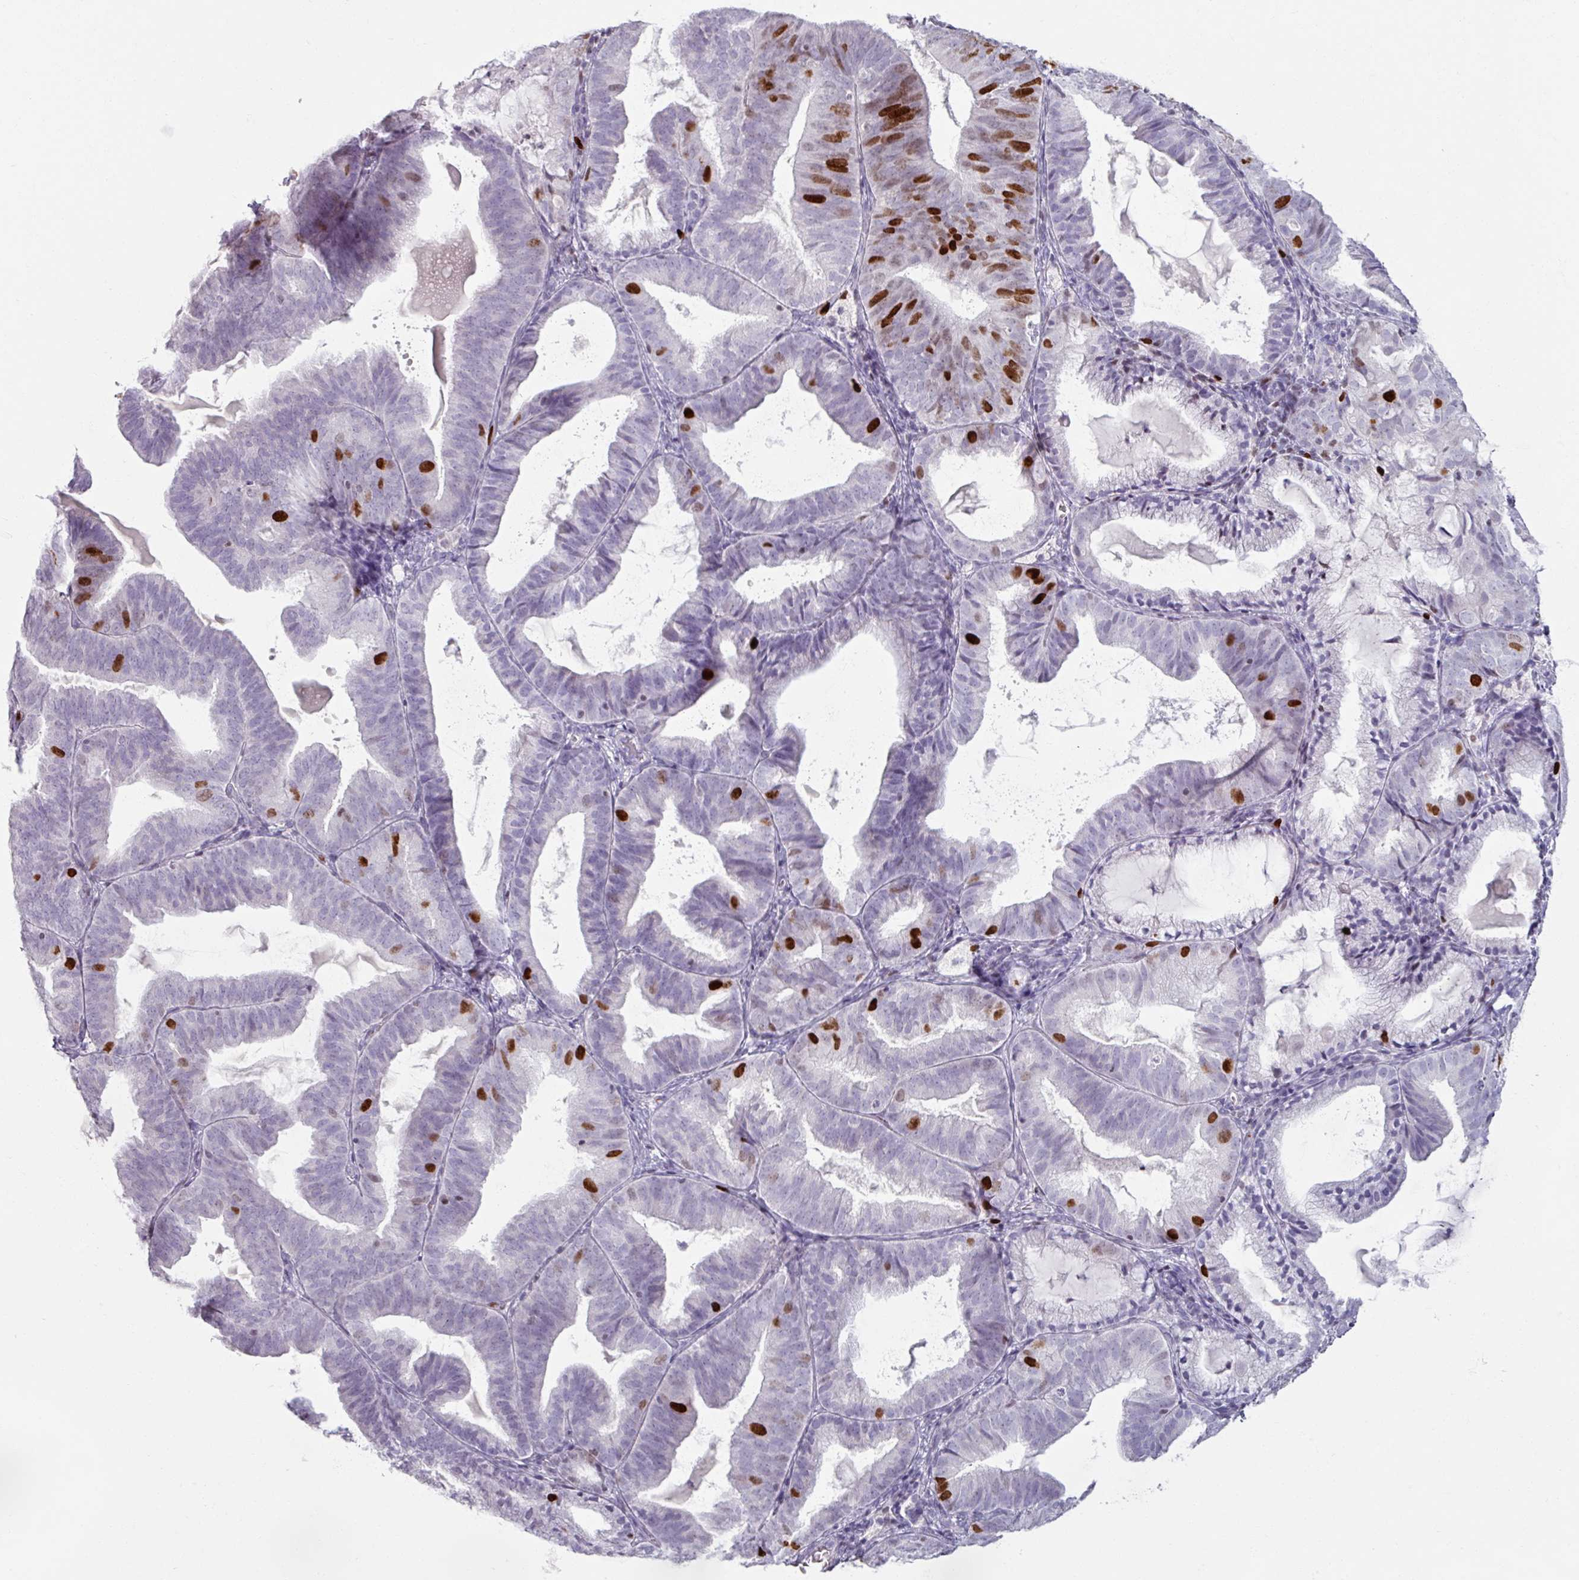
{"staining": {"intensity": "strong", "quantity": "<25%", "location": "nuclear"}, "tissue": "endometrial cancer", "cell_type": "Tumor cells", "image_type": "cancer", "snomed": [{"axis": "morphology", "description": "Adenocarcinoma, NOS"}, {"axis": "topography", "description": "Endometrium"}], "caption": "Protein positivity by immunohistochemistry reveals strong nuclear staining in approximately <25% of tumor cells in endometrial cancer (adenocarcinoma).", "gene": "ATAD2", "patient": {"sex": "female", "age": 80}}